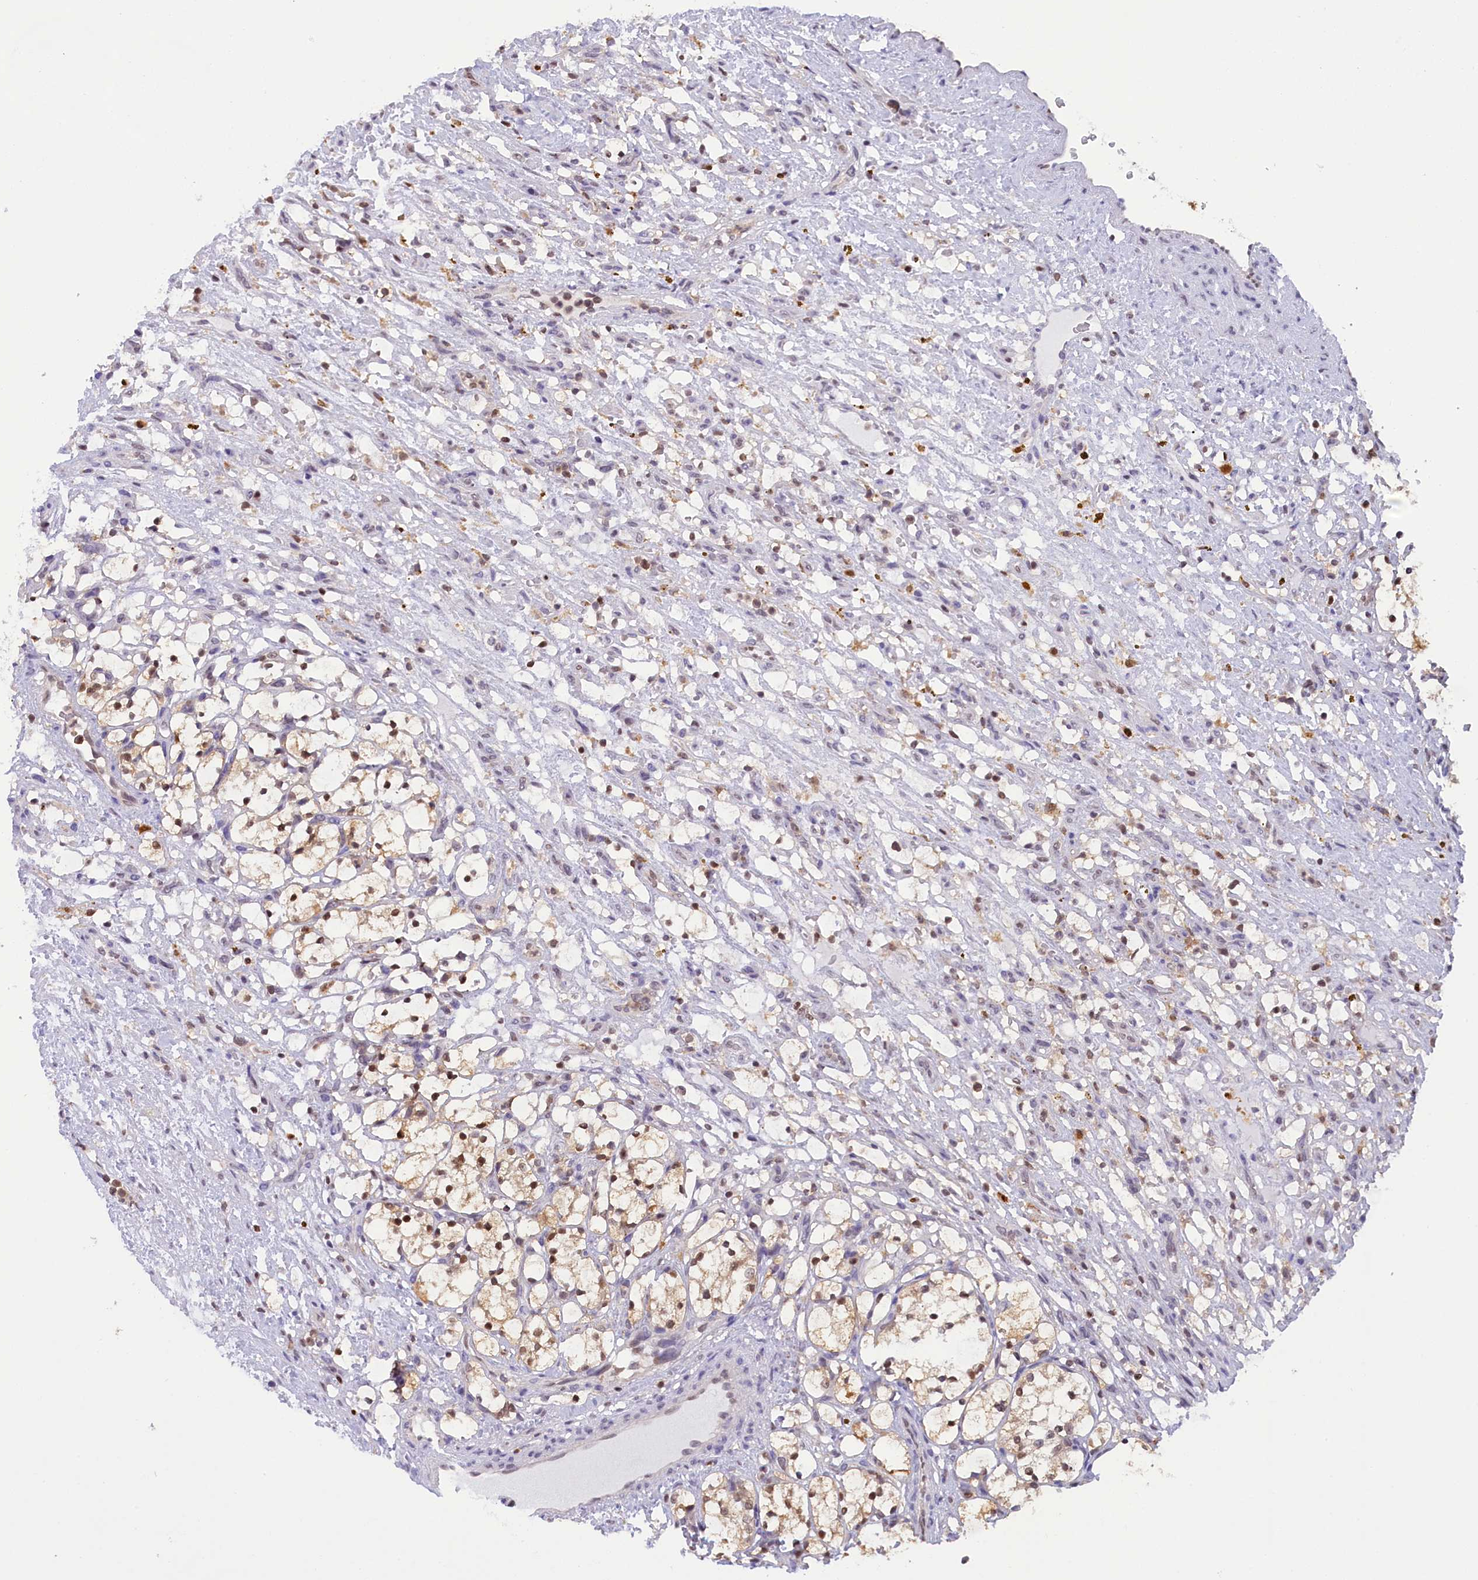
{"staining": {"intensity": "weak", "quantity": "25%-75%", "location": "nuclear"}, "tissue": "renal cancer", "cell_type": "Tumor cells", "image_type": "cancer", "snomed": [{"axis": "morphology", "description": "Adenocarcinoma, NOS"}, {"axis": "topography", "description": "Kidney"}], "caption": "This image exhibits immunohistochemistry (IHC) staining of renal adenocarcinoma, with low weak nuclear staining in about 25%-75% of tumor cells.", "gene": "IZUMO2", "patient": {"sex": "female", "age": 69}}